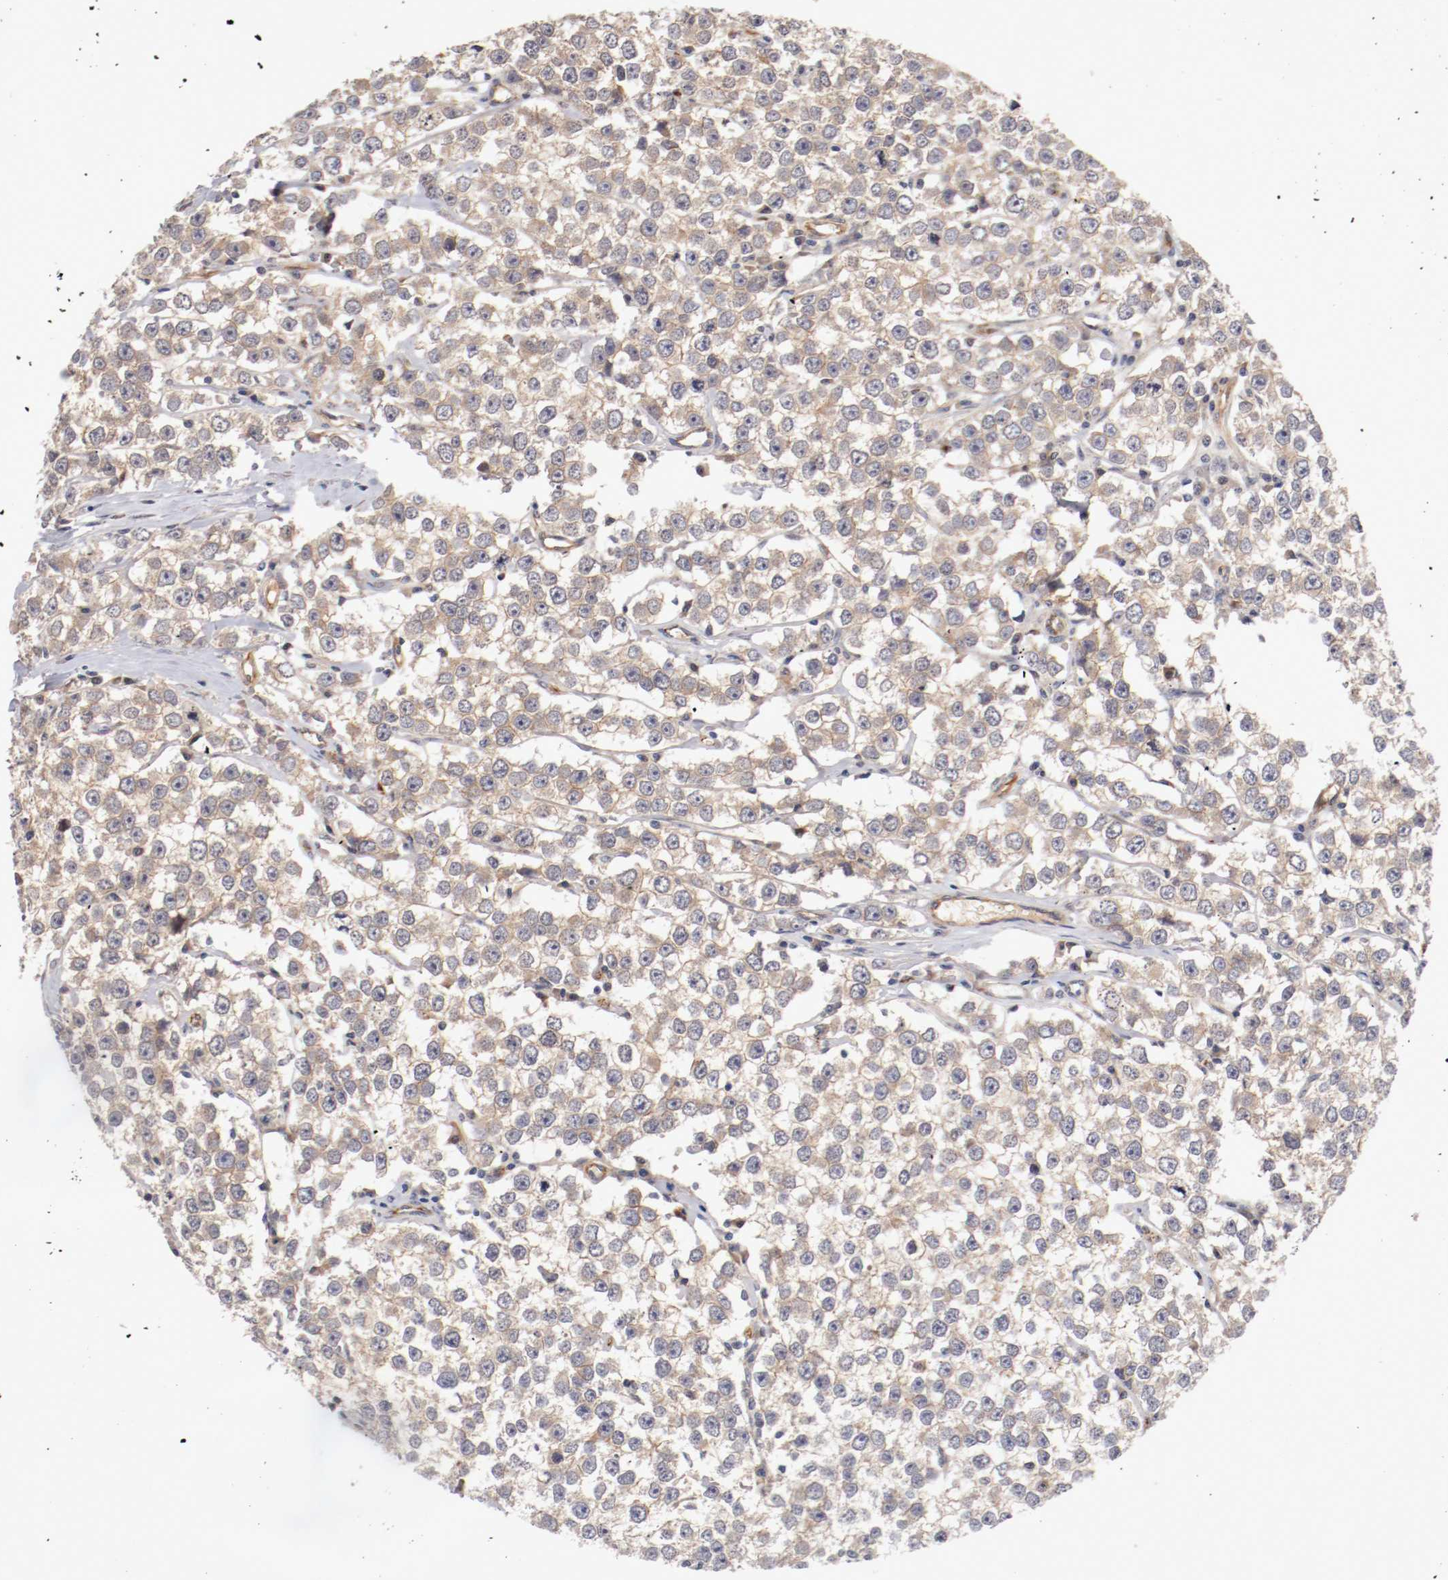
{"staining": {"intensity": "weak", "quantity": "25%-75%", "location": "cytoplasmic/membranous"}, "tissue": "testis cancer", "cell_type": "Tumor cells", "image_type": "cancer", "snomed": [{"axis": "morphology", "description": "Seminoma, NOS"}, {"axis": "morphology", "description": "Carcinoma, Embryonal, NOS"}, {"axis": "topography", "description": "Testis"}], "caption": "This is a photomicrograph of immunohistochemistry staining of testis cancer (embryonal carcinoma), which shows weak staining in the cytoplasmic/membranous of tumor cells.", "gene": "TYK2", "patient": {"sex": "male", "age": 52}}